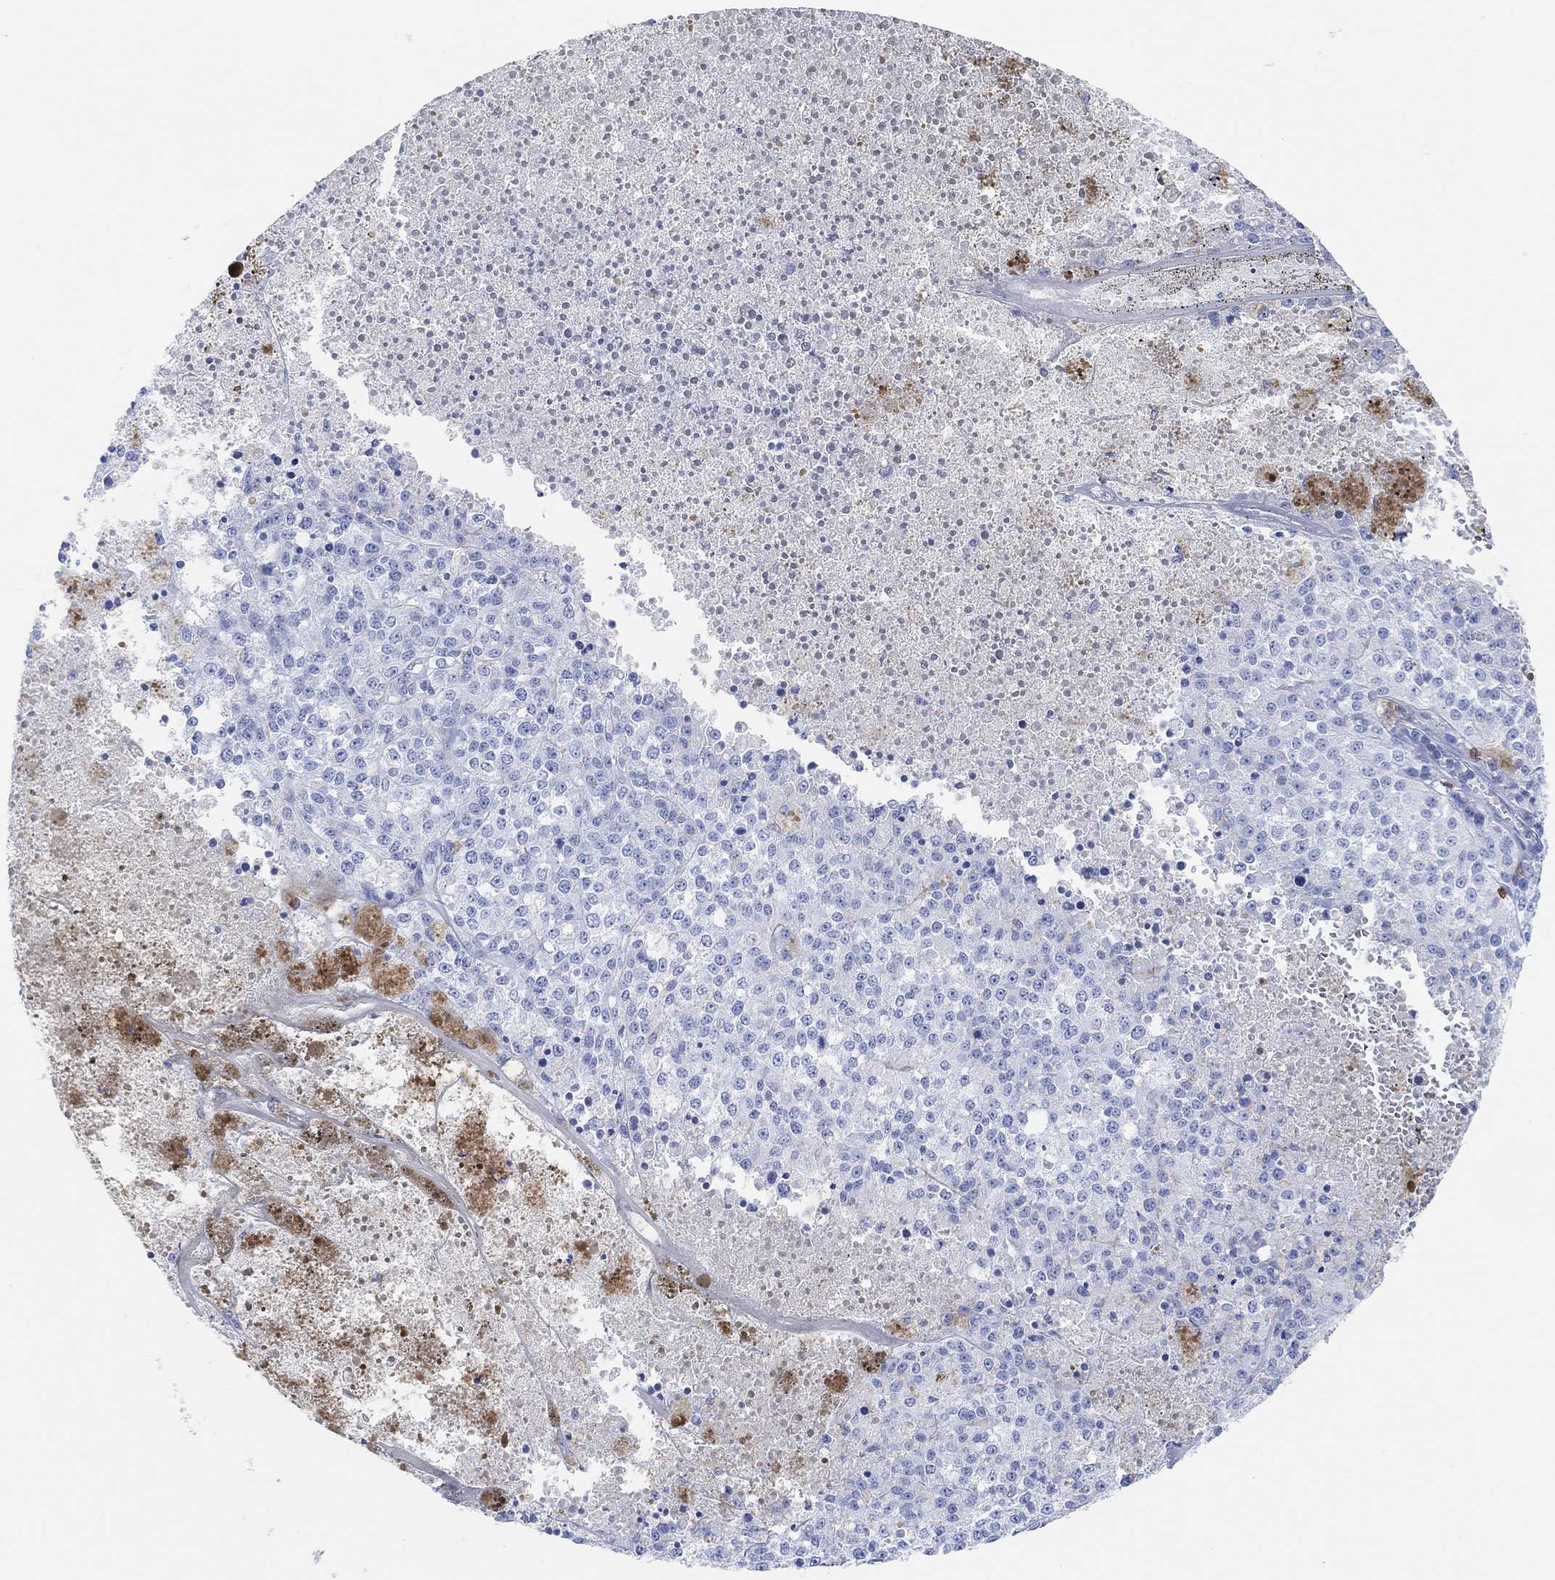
{"staining": {"intensity": "negative", "quantity": "none", "location": "none"}, "tissue": "melanoma", "cell_type": "Tumor cells", "image_type": "cancer", "snomed": [{"axis": "morphology", "description": "Malignant melanoma, Metastatic site"}, {"axis": "topography", "description": "Lymph node"}], "caption": "Immunohistochemical staining of melanoma exhibits no significant staining in tumor cells.", "gene": "GPR65", "patient": {"sex": "female", "age": 64}}